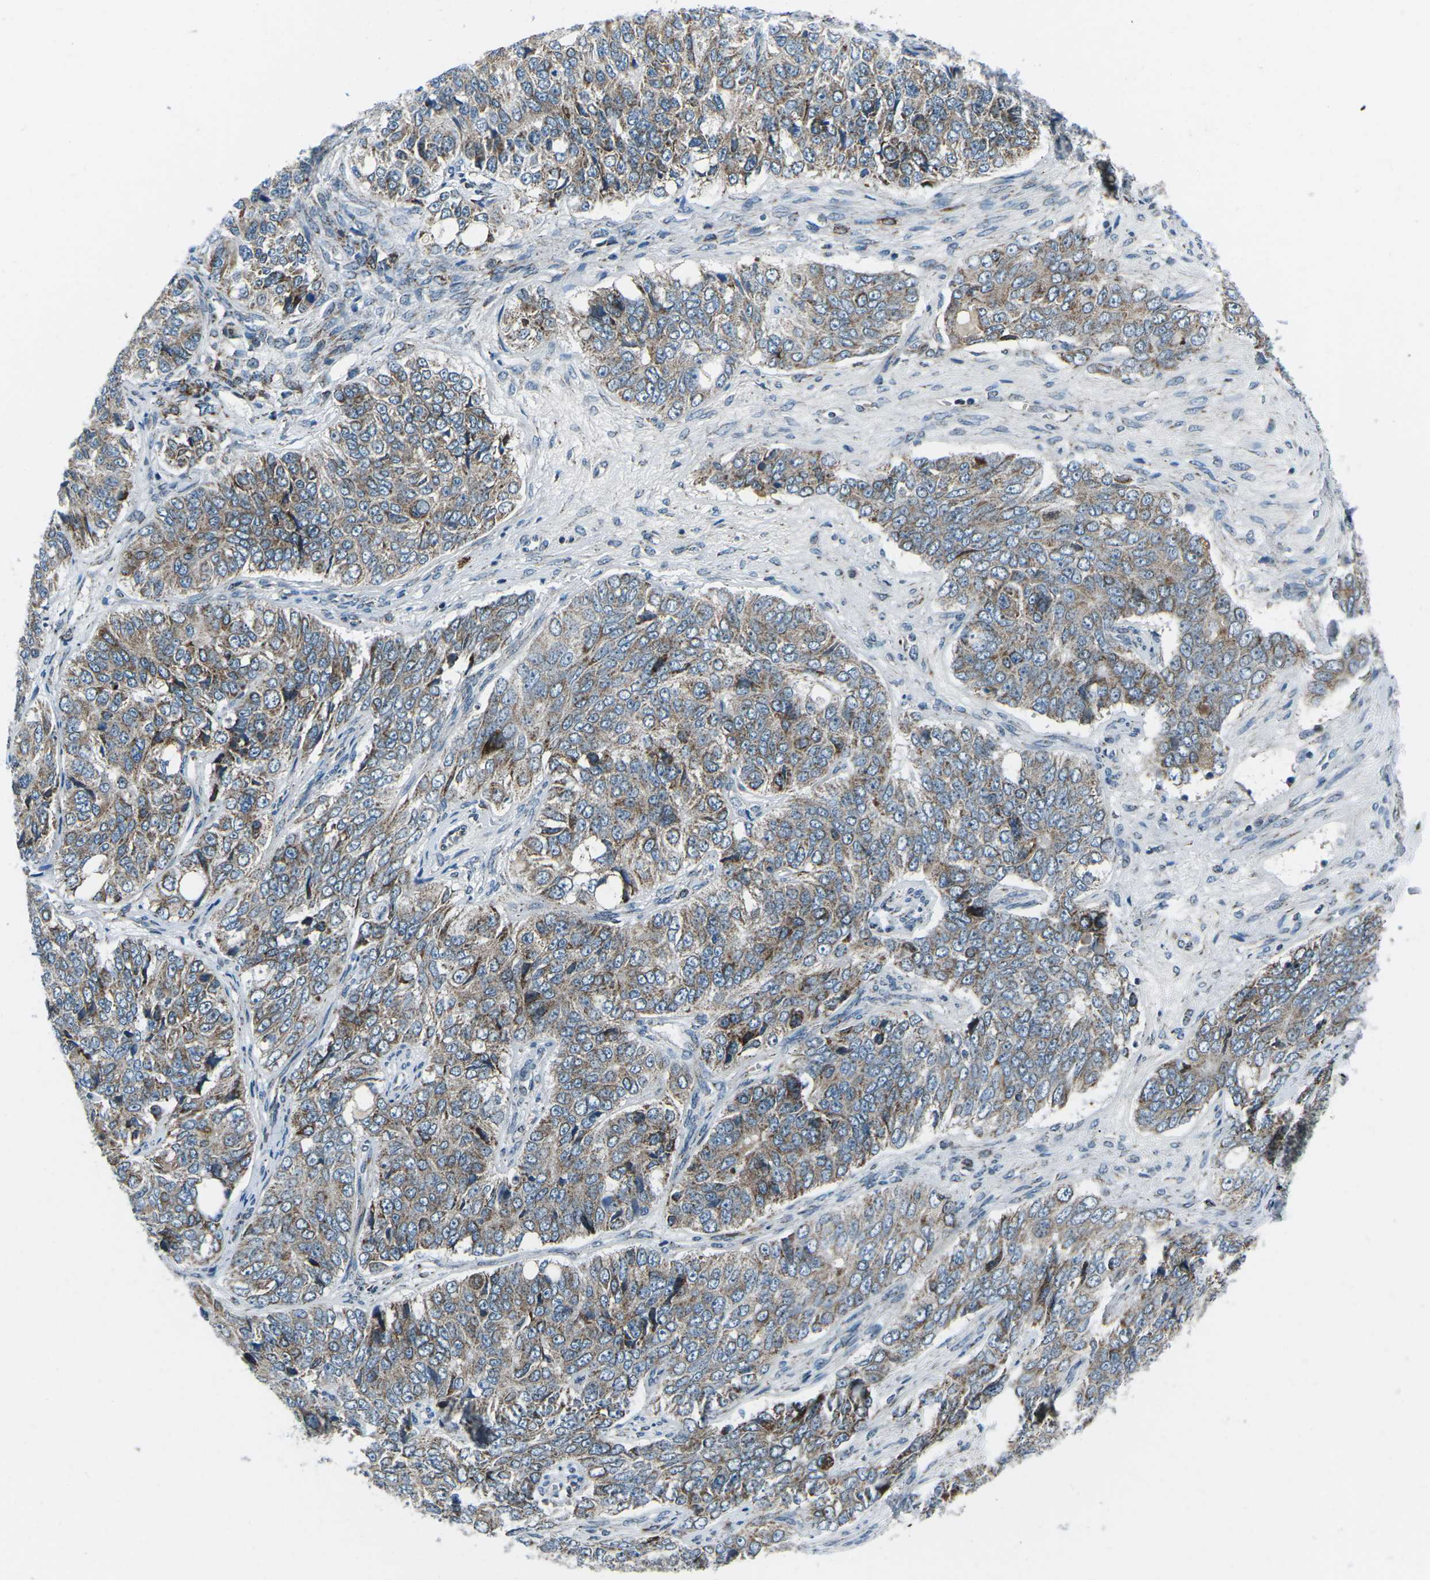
{"staining": {"intensity": "weak", "quantity": ">75%", "location": "cytoplasmic/membranous"}, "tissue": "ovarian cancer", "cell_type": "Tumor cells", "image_type": "cancer", "snomed": [{"axis": "morphology", "description": "Carcinoma, endometroid"}, {"axis": "topography", "description": "Ovary"}], "caption": "Immunohistochemistry photomicrograph of neoplastic tissue: endometroid carcinoma (ovarian) stained using immunohistochemistry shows low levels of weak protein expression localized specifically in the cytoplasmic/membranous of tumor cells, appearing as a cytoplasmic/membranous brown color.", "gene": "RFESD", "patient": {"sex": "female", "age": 51}}